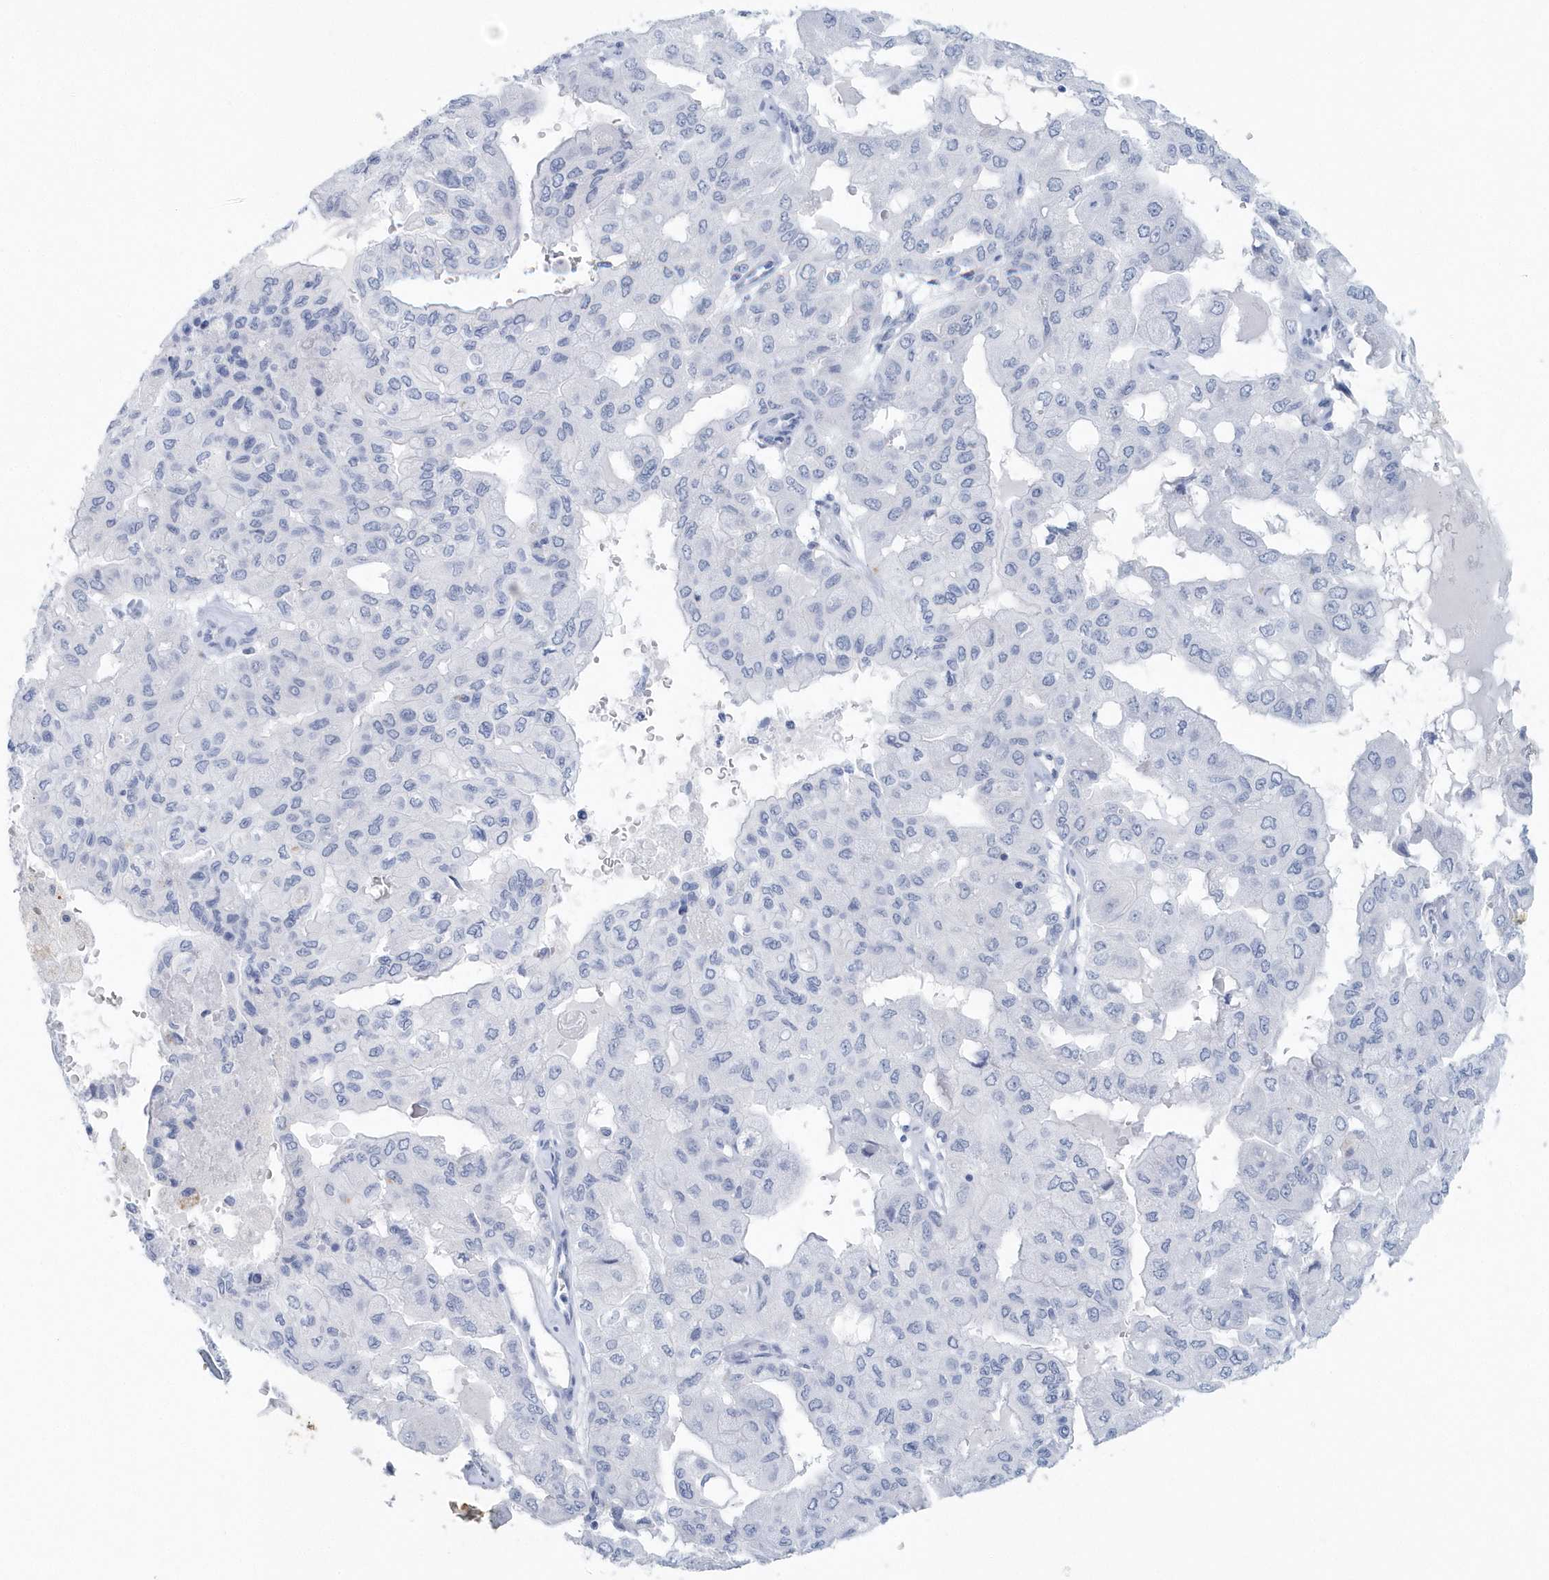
{"staining": {"intensity": "negative", "quantity": "none", "location": "none"}, "tissue": "pancreatic cancer", "cell_type": "Tumor cells", "image_type": "cancer", "snomed": [{"axis": "morphology", "description": "Adenocarcinoma, NOS"}, {"axis": "topography", "description": "Pancreas"}], "caption": "Tumor cells are negative for protein expression in human adenocarcinoma (pancreatic). (Brightfield microscopy of DAB (3,3'-diaminobenzidine) IHC at high magnification).", "gene": "PTPRO", "patient": {"sex": "male", "age": 51}}